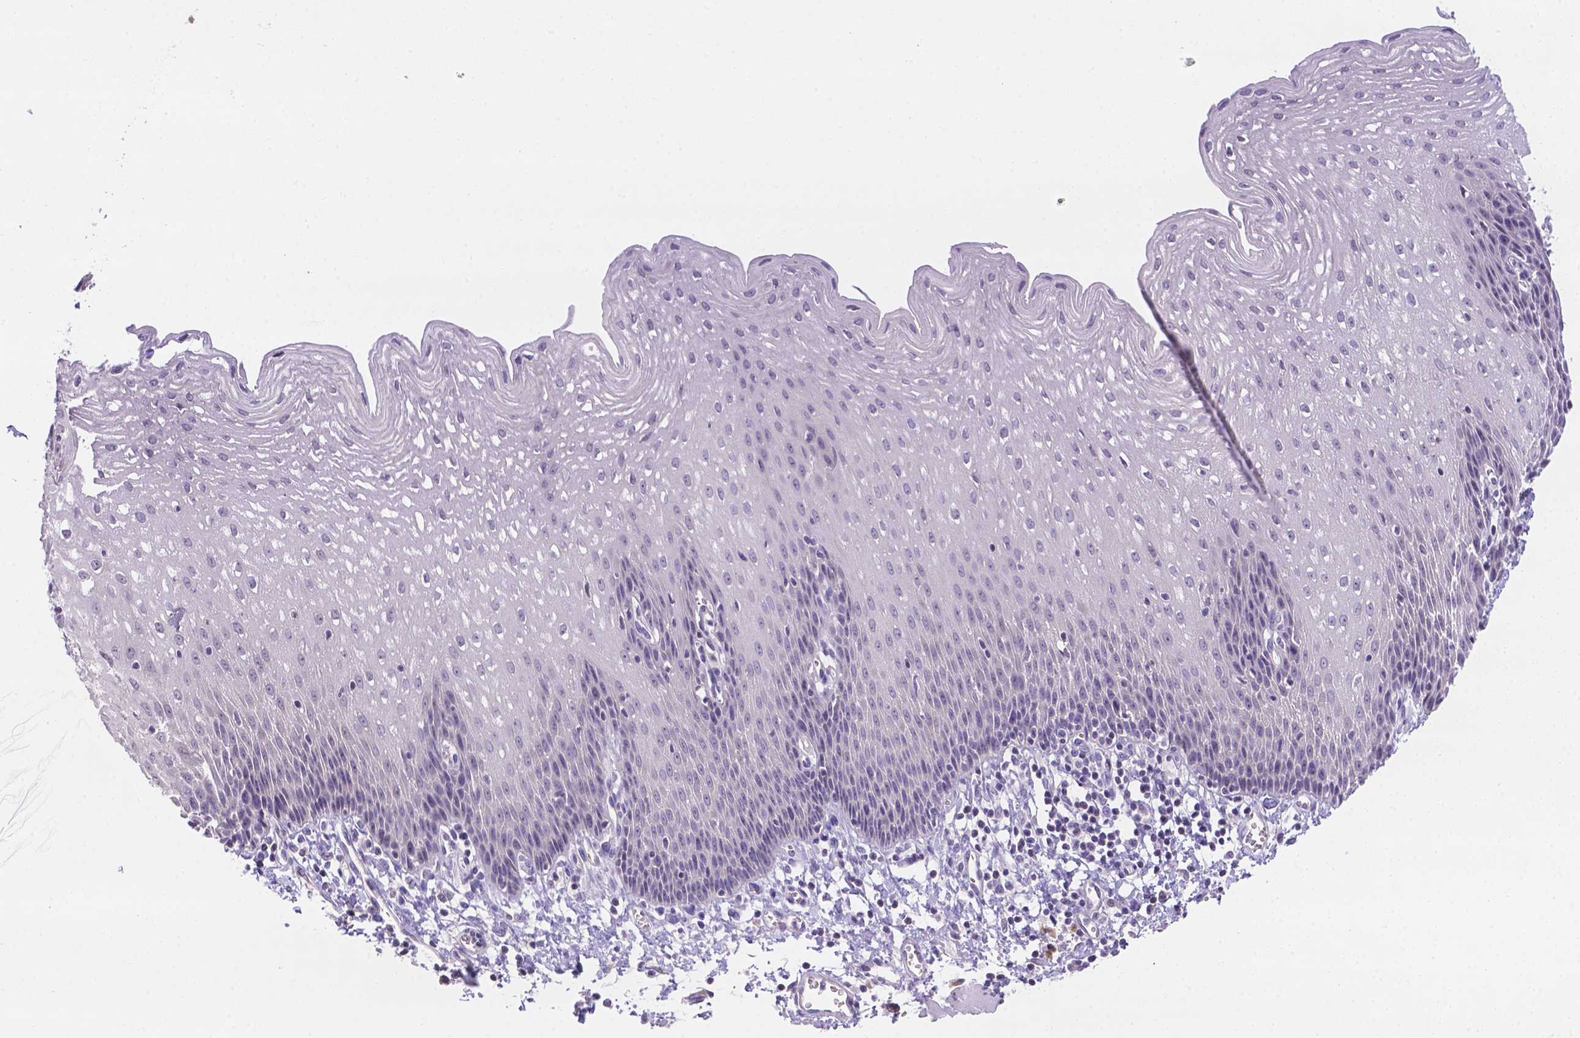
{"staining": {"intensity": "negative", "quantity": "none", "location": "none"}, "tissue": "esophagus", "cell_type": "Squamous epithelial cells", "image_type": "normal", "snomed": [{"axis": "morphology", "description": "Normal tissue, NOS"}, {"axis": "topography", "description": "Esophagus"}], "caption": "Immunohistochemistry (IHC) micrograph of unremarkable human esophagus stained for a protein (brown), which displays no positivity in squamous epithelial cells.", "gene": "CD96", "patient": {"sex": "female", "age": 64}}